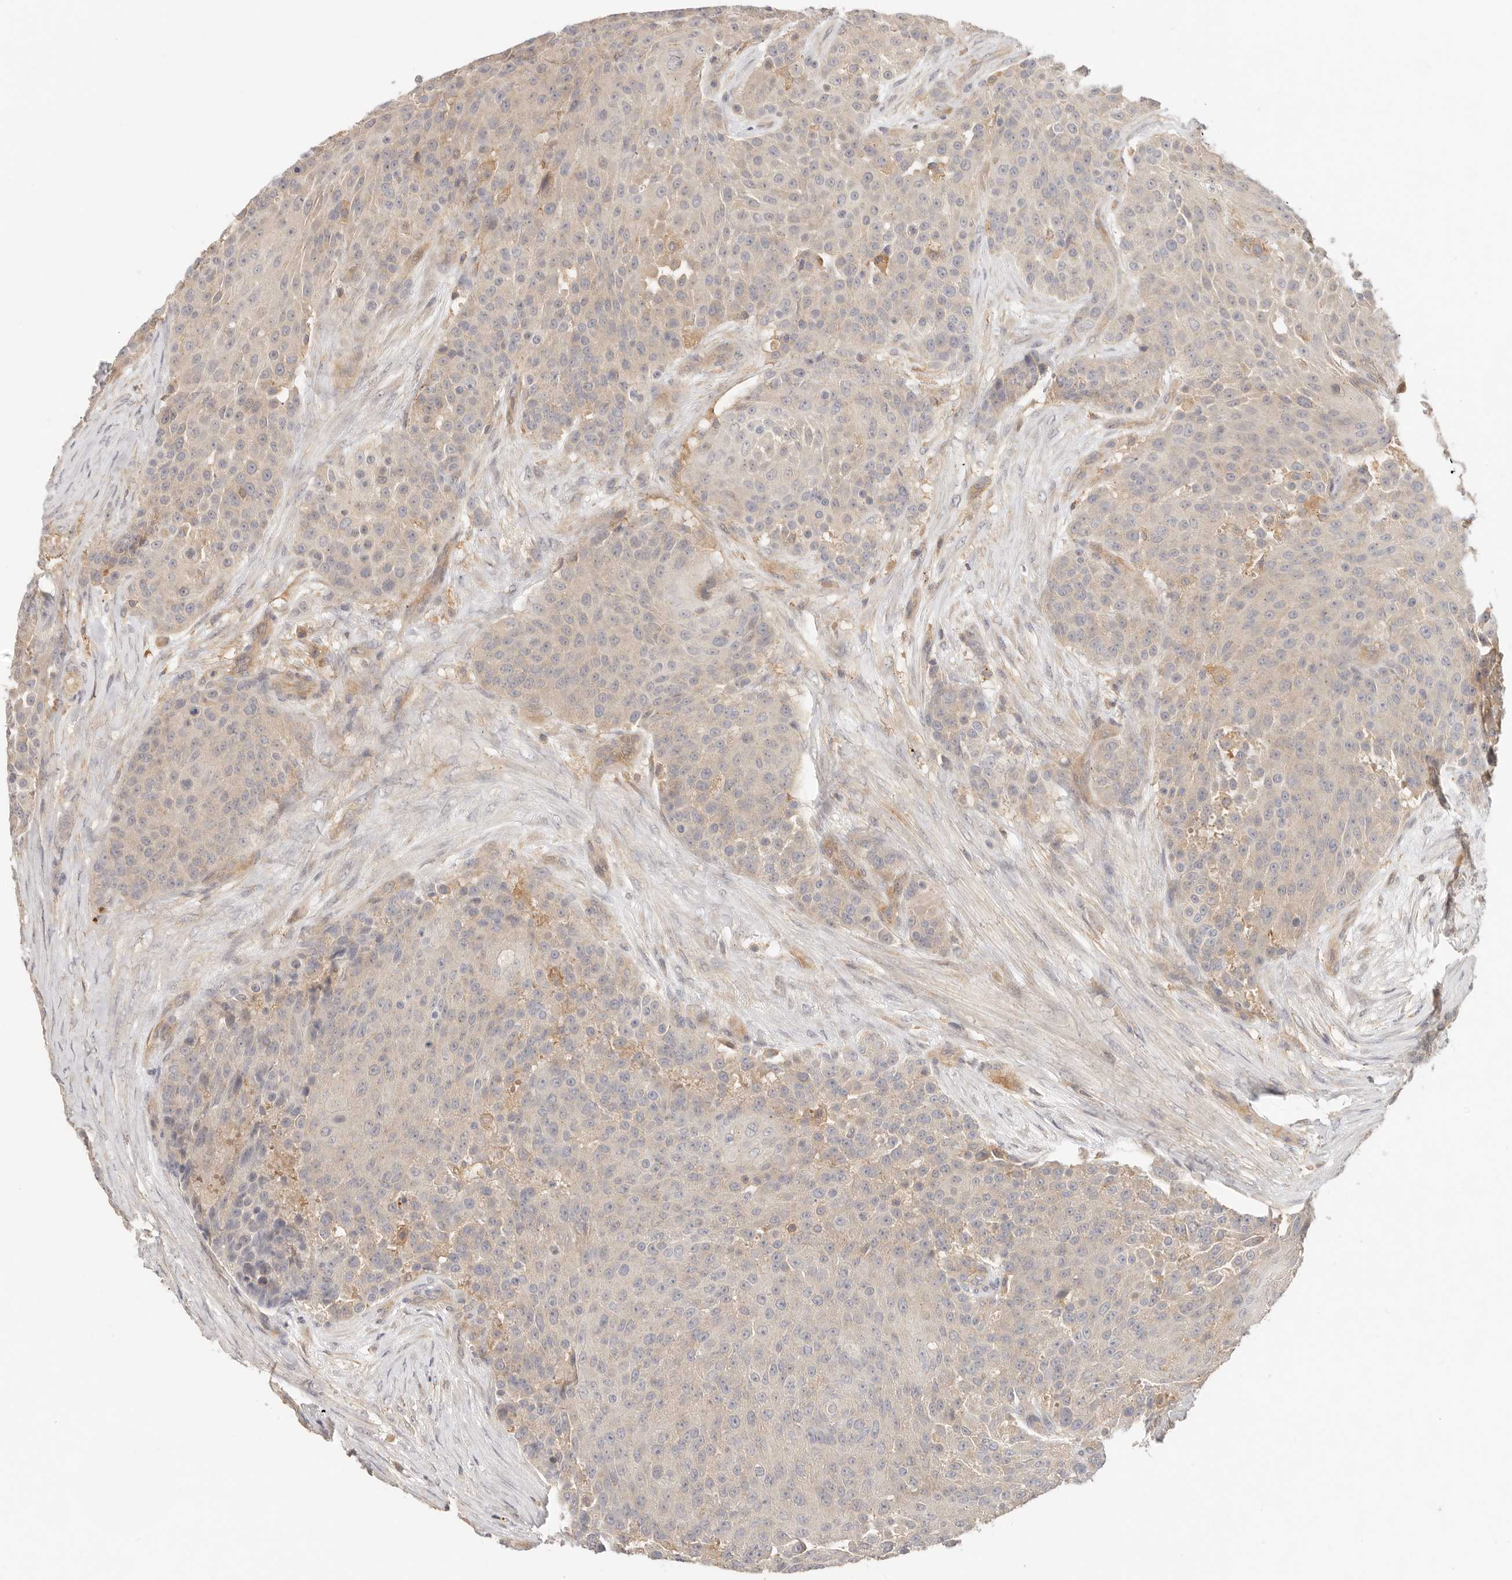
{"staining": {"intensity": "negative", "quantity": "none", "location": "none"}, "tissue": "urothelial cancer", "cell_type": "Tumor cells", "image_type": "cancer", "snomed": [{"axis": "morphology", "description": "Urothelial carcinoma, High grade"}, {"axis": "topography", "description": "Urinary bladder"}], "caption": "Urothelial cancer was stained to show a protein in brown. There is no significant expression in tumor cells. (Brightfield microscopy of DAB immunohistochemistry at high magnification).", "gene": "DTNBP1", "patient": {"sex": "female", "age": 63}}